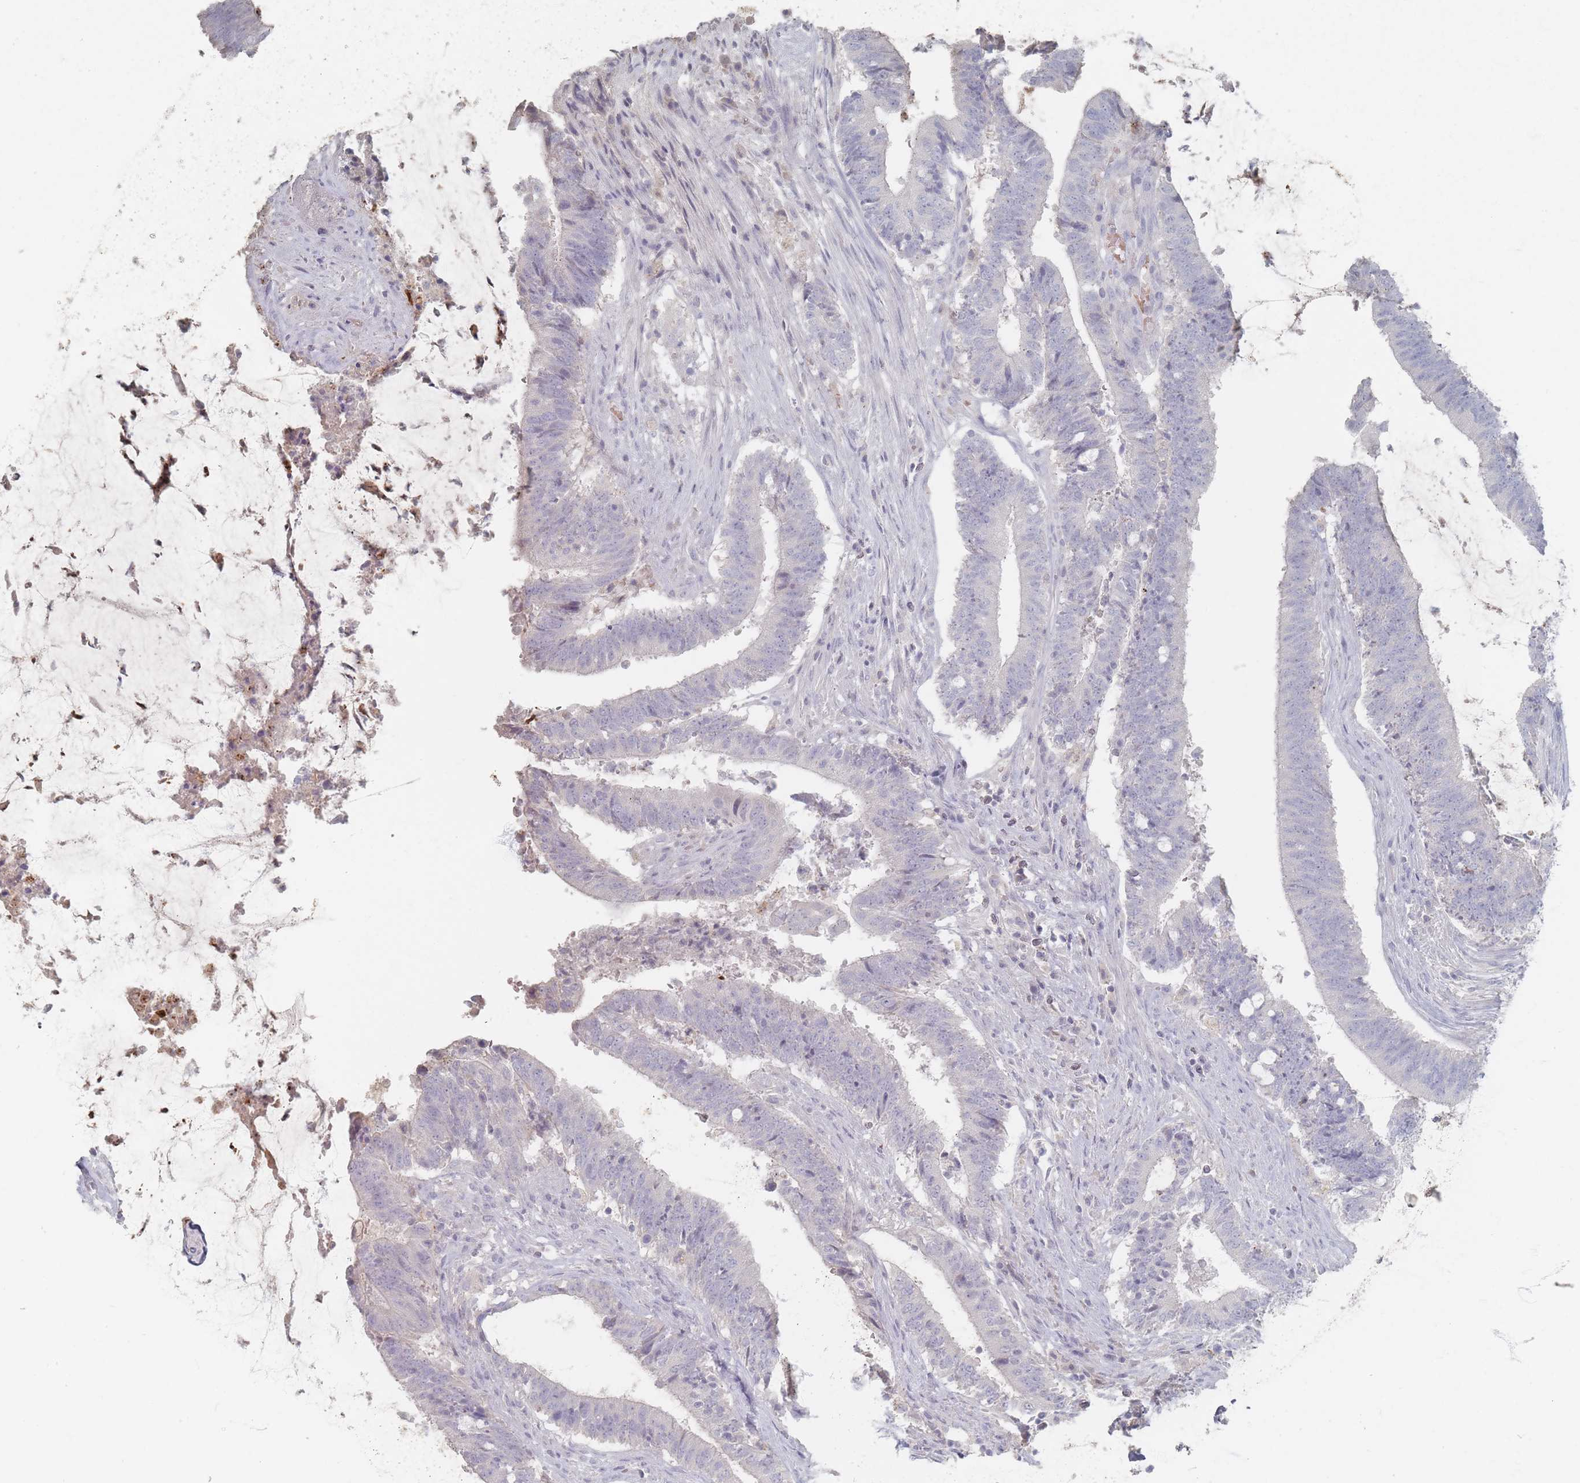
{"staining": {"intensity": "negative", "quantity": "none", "location": "none"}, "tissue": "colorectal cancer", "cell_type": "Tumor cells", "image_type": "cancer", "snomed": [{"axis": "morphology", "description": "Adenocarcinoma, NOS"}, {"axis": "topography", "description": "Colon"}], "caption": "Tumor cells are negative for brown protein staining in colorectal cancer (adenocarcinoma).", "gene": "HELZ2", "patient": {"sex": "female", "age": 43}}